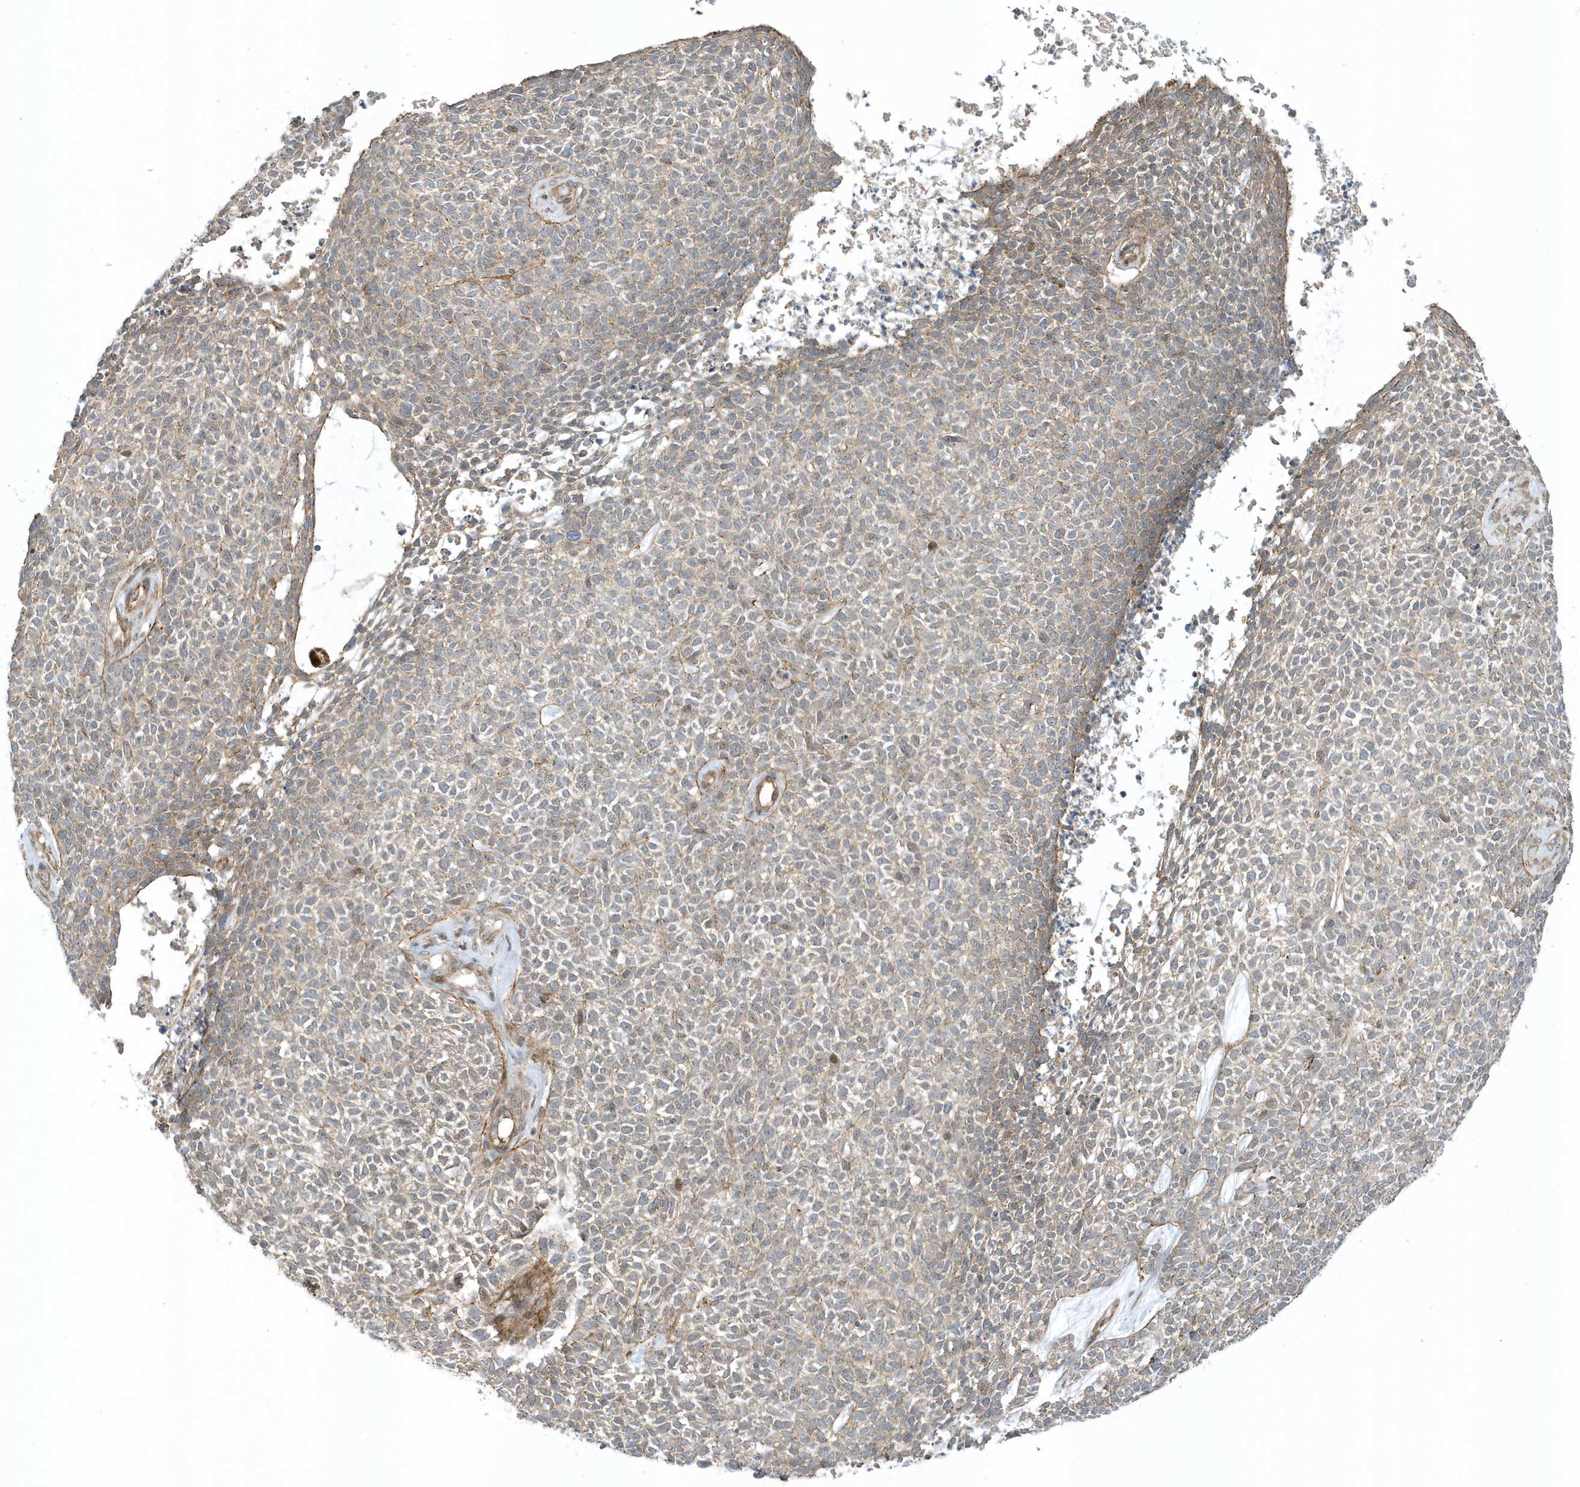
{"staining": {"intensity": "weak", "quantity": "<25%", "location": "cytoplasmic/membranous"}, "tissue": "skin cancer", "cell_type": "Tumor cells", "image_type": "cancer", "snomed": [{"axis": "morphology", "description": "Basal cell carcinoma"}, {"axis": "topography", "description": "Skin"}], "caption": "Immunohistochemistry micrograph of neoplastic tissue: skin cancer stained with DAB (3,3'-diaminobenzidine) shows no significant protein expression in tumor cells.", "gene": "ZBTB8A", "patient": {"sex": "female", "age": 84}}